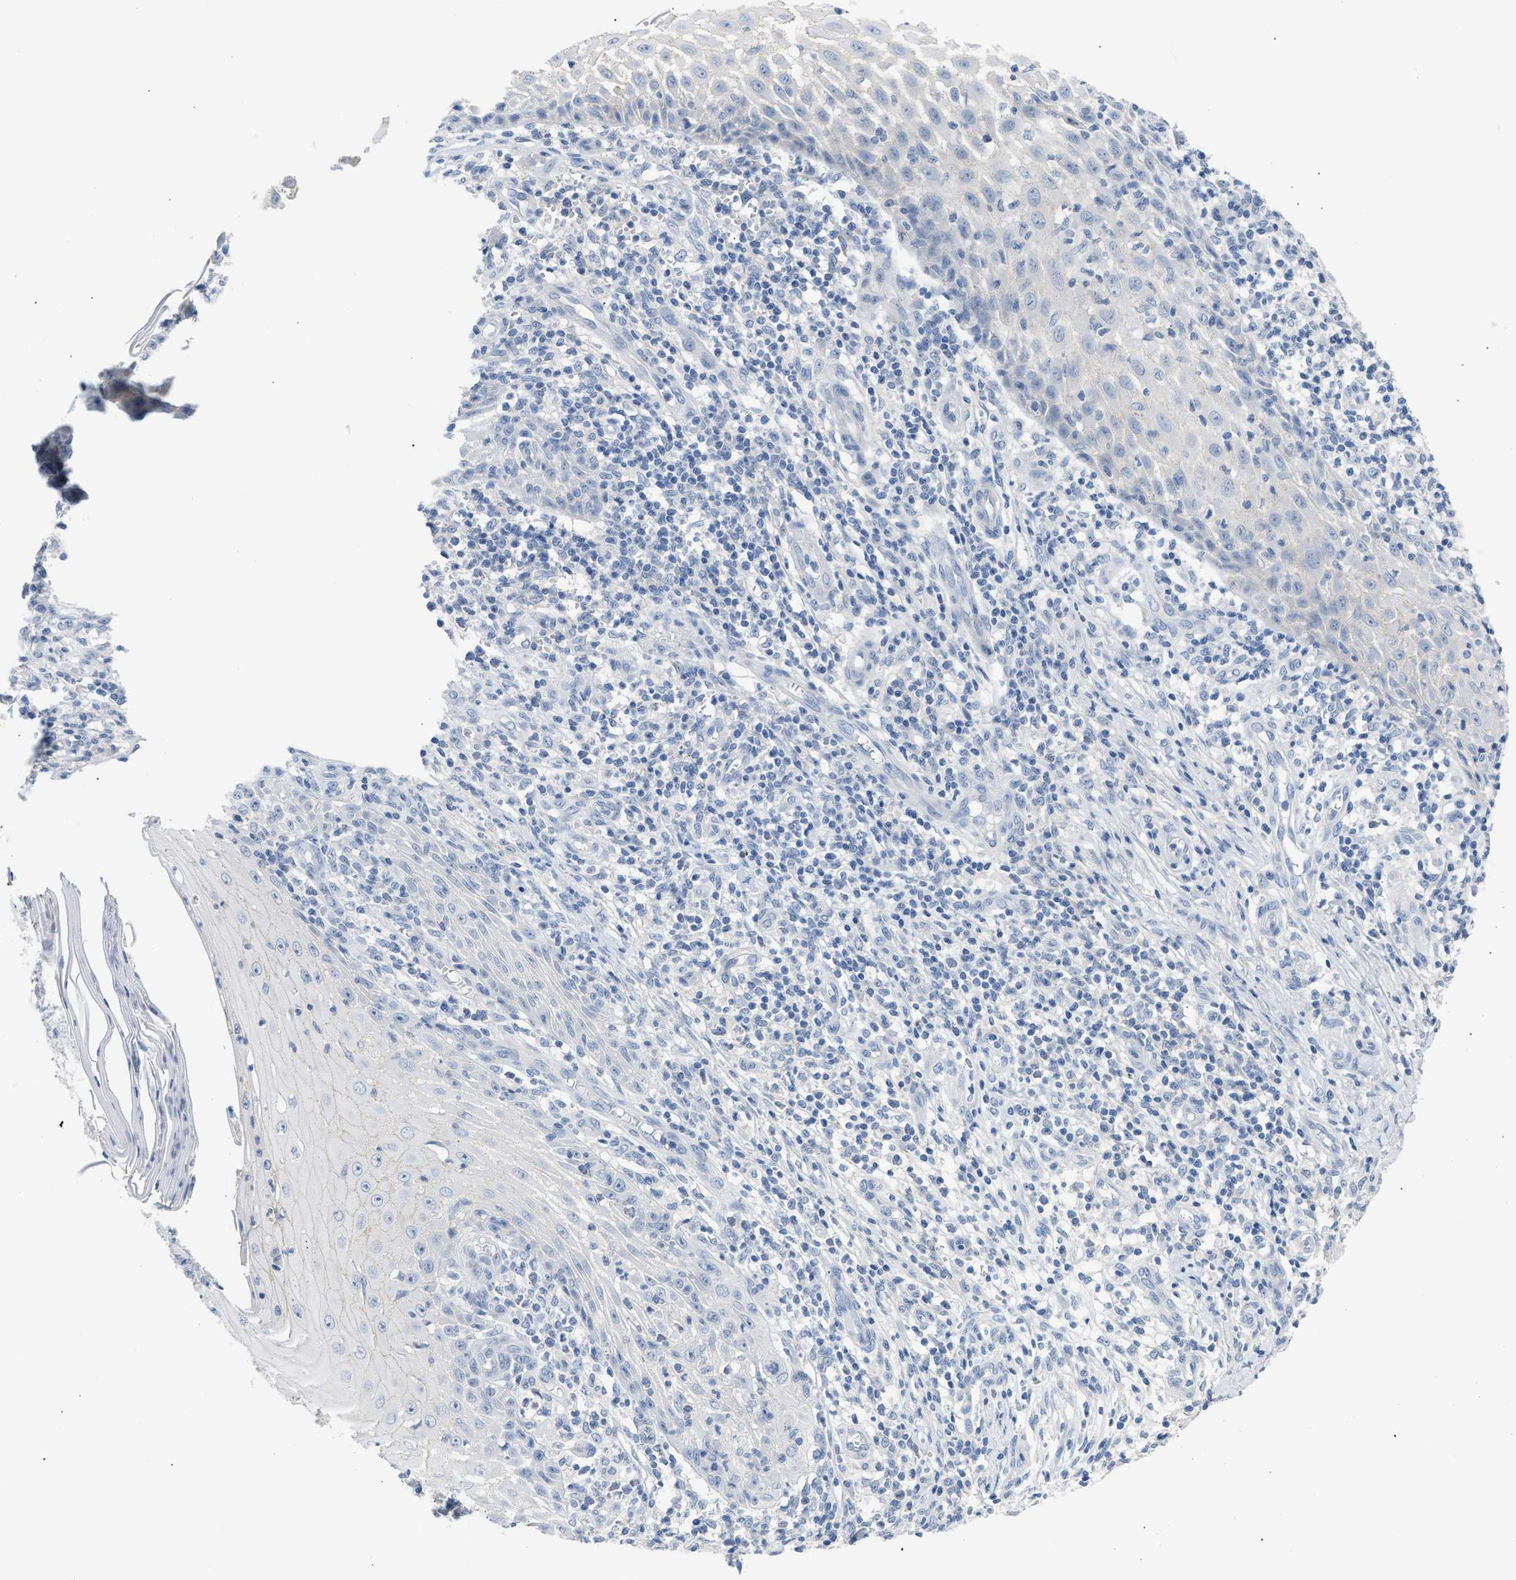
{"staining": {"intensity": "negative", "quantity": "none", "location": "none"}, "tissue": "skin cancer", "cell_type": "Tumor cells", "image_type": "cancer", "snomed": [{"axis": "morphology", "description": "Squamous cell carcinoma, NOS"}, {"axis": "topography", "description": "Skin"}], "caption": "This histopathology image is of skin squamous cell carcinoma stained with immunohistochemistry (IHC) to label a protein in brown with the nuclei are counter-stained blue. There is no staining in tumor cells.", "gene": "ERBB2", "patient": {"sex": "female", "age": 73}}